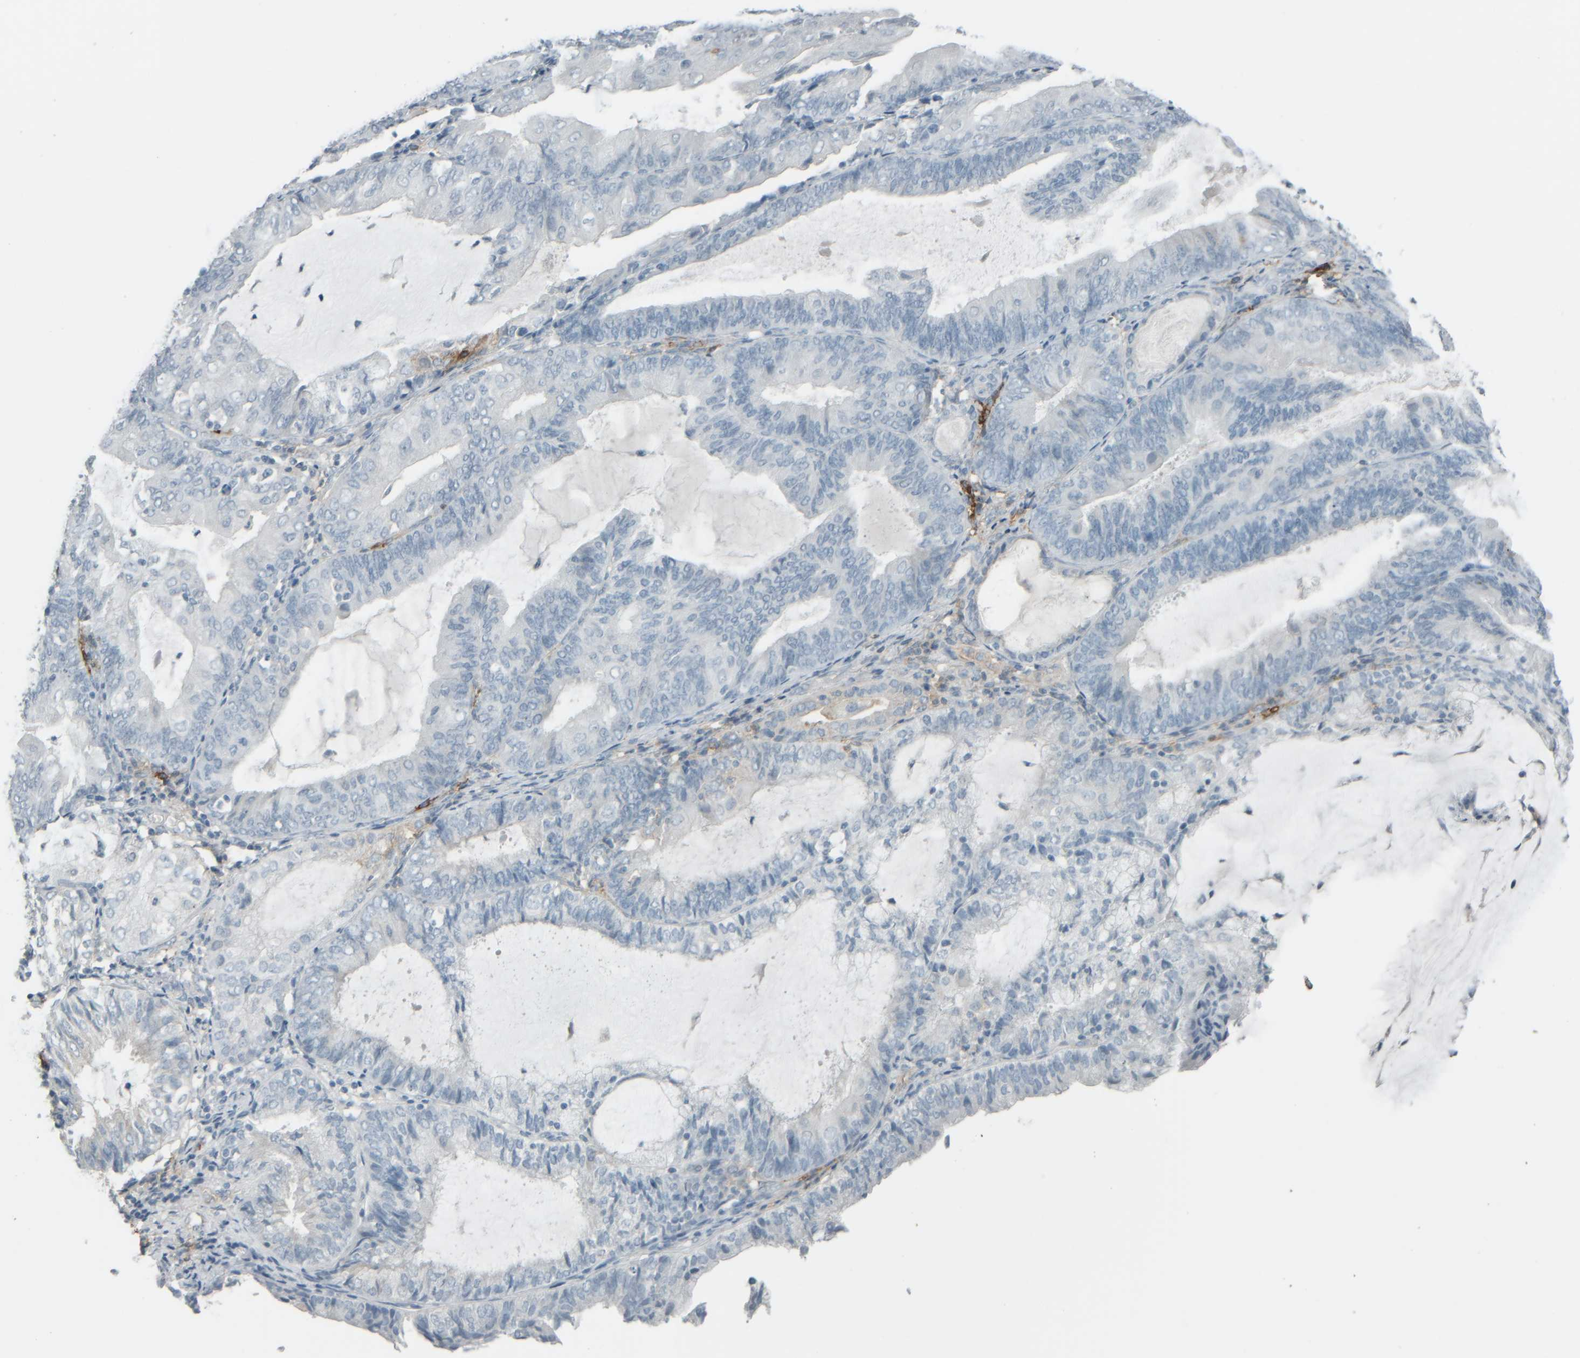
{"staining": {"intensity": "negative", "quantity": "none", "location": "none"}, "tissue": "endometrial cancer", "cell_type": "Tumor cells", "image_type": "cancer", "snomed": [{"axis": "morphology", "description": "Adenocarcinoma, NOS"}, {"axis": "topography", "description": "Endometrium"}], "caption": "Immunohistochemistry micrograph of neoplastic tissue: human adenocarcinoma (endometrial) stained with DAB exhibits no significant protein positivity in tumor cells.", "gene": "TPSAB1", "patient": {"sex": "female", "age": 81}}